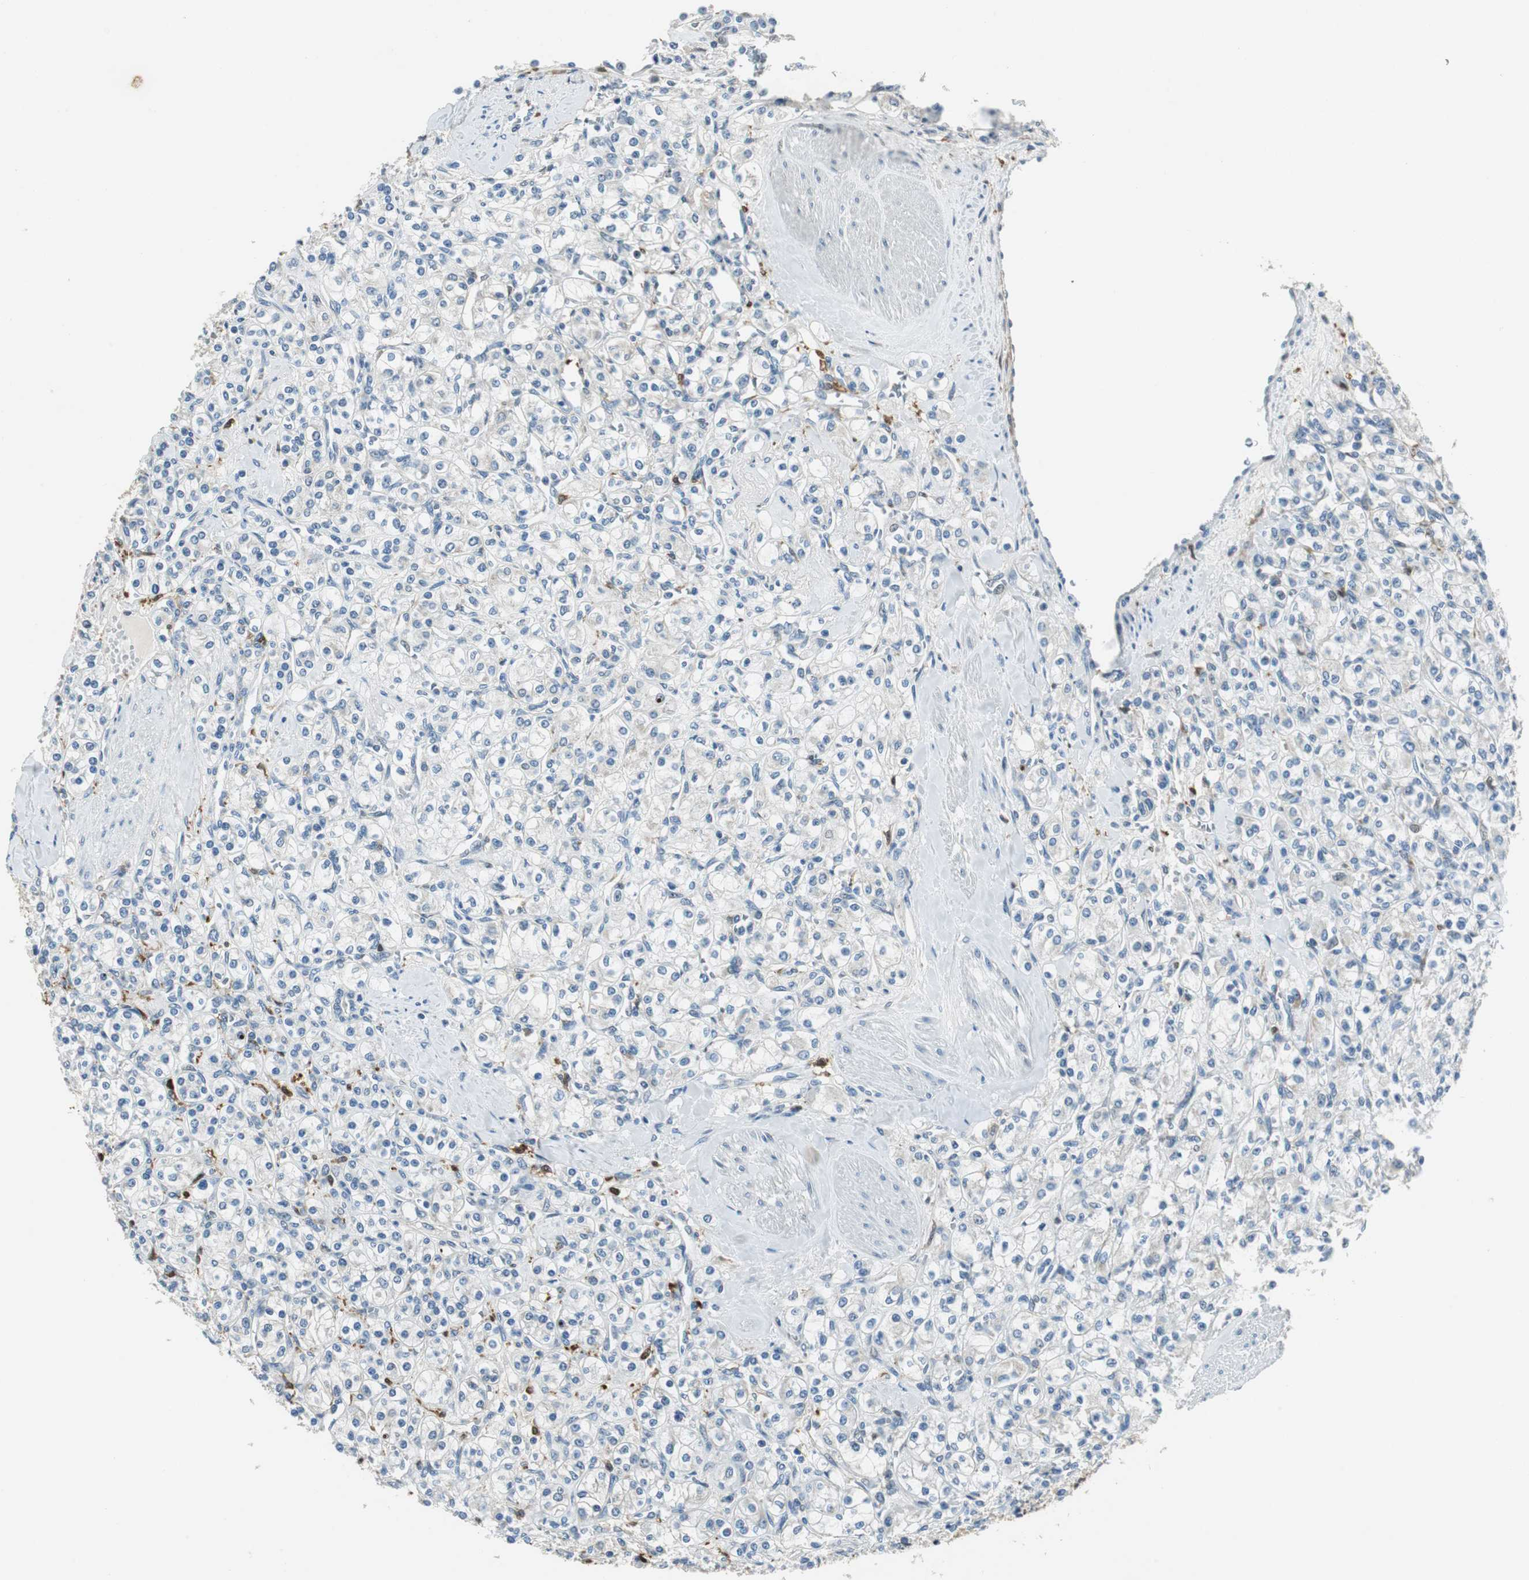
{"staining": {"intensity": "negative", "quantity": "none", "location": "none"}, "tissue": "renal cancer", "cell_type": "Tumor cells", "image_type": "cancer", "snomed": [{"axis": "morphology", "description": "Adenocarcinoma, NOS"}, {"axis": "topography", "description": "Kidney"}], "caption": "An immunohistochemistry (IHC) photomicrograph of renal adenocarcinoma is shown. There is no staining in tumor cells of renal adenocarcinoma. (Immunohistochemistry, brightfield microscopy, high magnification).", "gene": "ME1", "patient": {"sex": "male", "age": 77}}